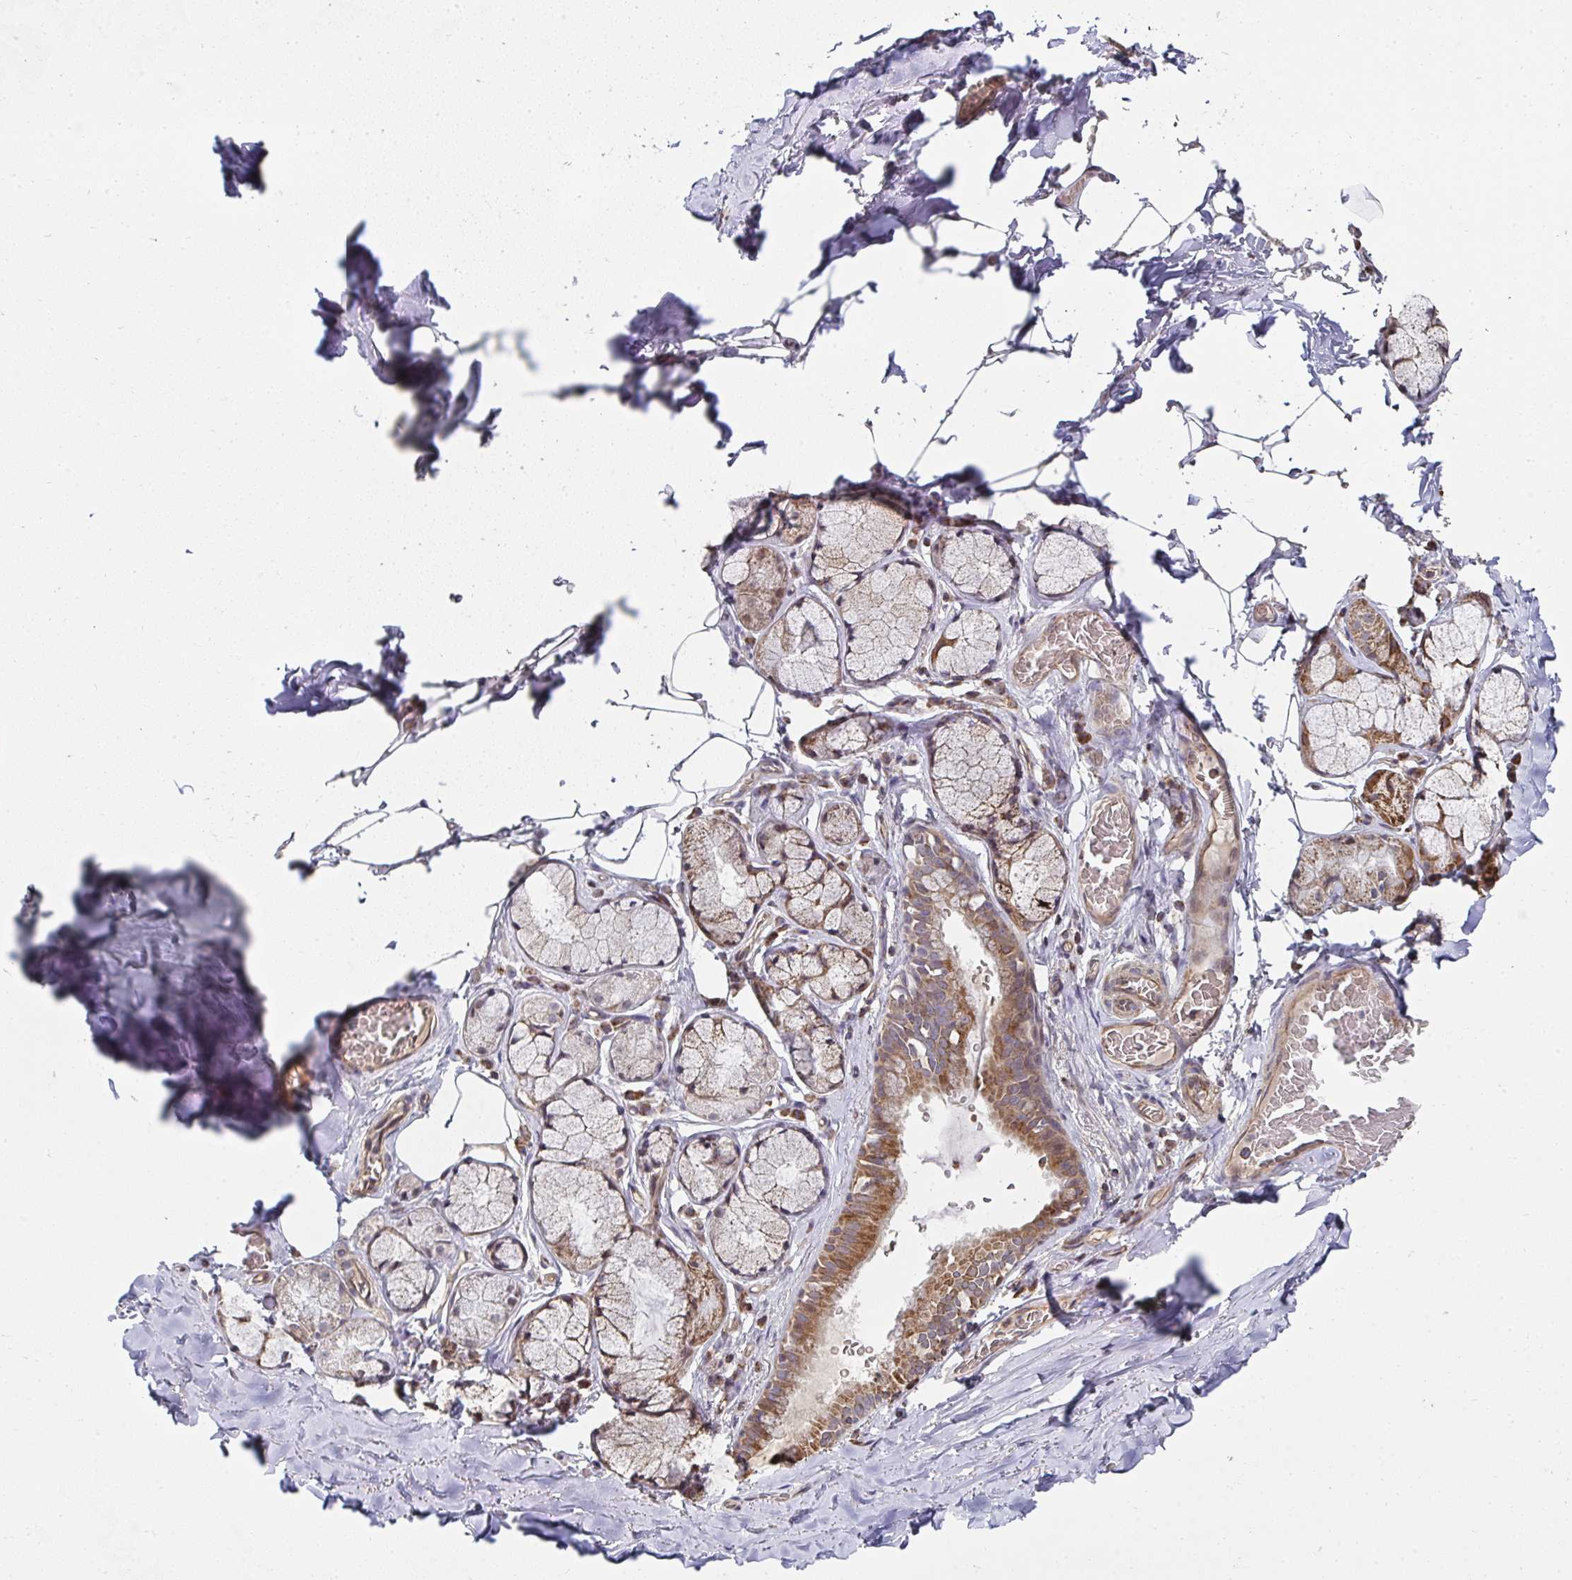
{"staining": {"intensity": "weak", "quantity": ">75%", "location": "cytoplasmic/membranous"}, "tissue": "adipose tissue", "cell_type": "Adipocytes", "image_type": "normal", "snomed": [{"axis": "morphology", "description": "Normal tissue, NOS"}, {"axis": "topography", "description": "Cartilage tissue"}, {"axis": "topography", "description": "Bronchus"}, {"axis": "topography", "description": "Peripheral nerve tissue"}], "caption": "Protein staining exhibits weak cytoplasmic/membranous positivity in approximately >75% of adipocytes in benign adipose tissue. (brown staining indicates protein expression, while blue staining denotes nuclei).", "gene": "AGTPBP1", "patient": {"sex": "male", "age": 67}}